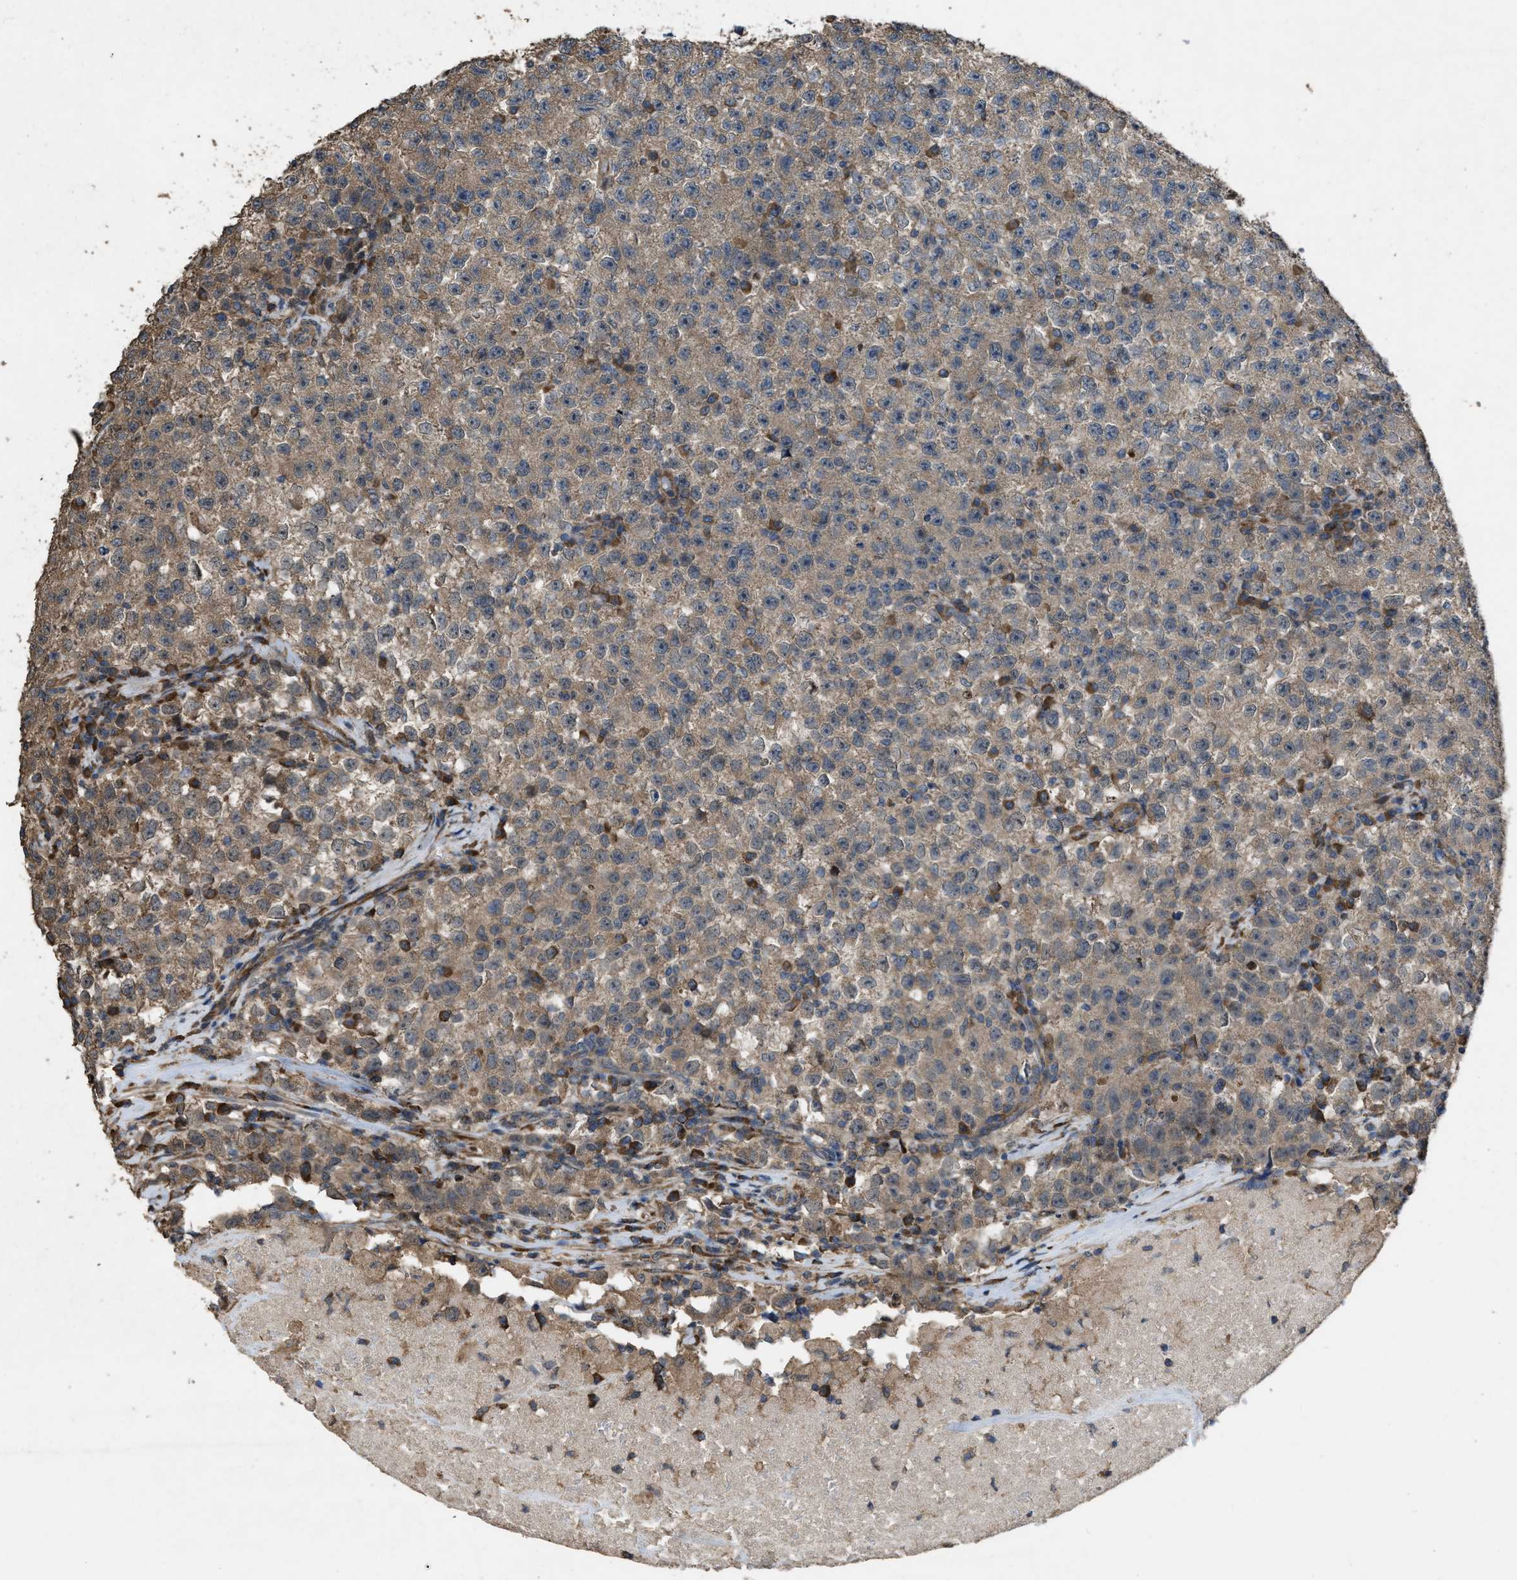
{"staining": {"intensity": "weak", "quantity": ">75%", "location": "cytoplasmic/membranous"}, "tissue": "testis cancer", "cell_type": "Tumor cells", "image_type": "cancer", "snomed": [{"axis": "morphology", "description": "Seminoma, NOS"}, {"axis": "topography", "description": "Testis"}], "caption": "Testis seminoma was stained to show a protein in brown. There is low levels of weak cytoplasmic/membranous positivity in approximately >75% of tumor cells.", "gene": "ARL6", "patient": {"sex": "male", "age": 22}}